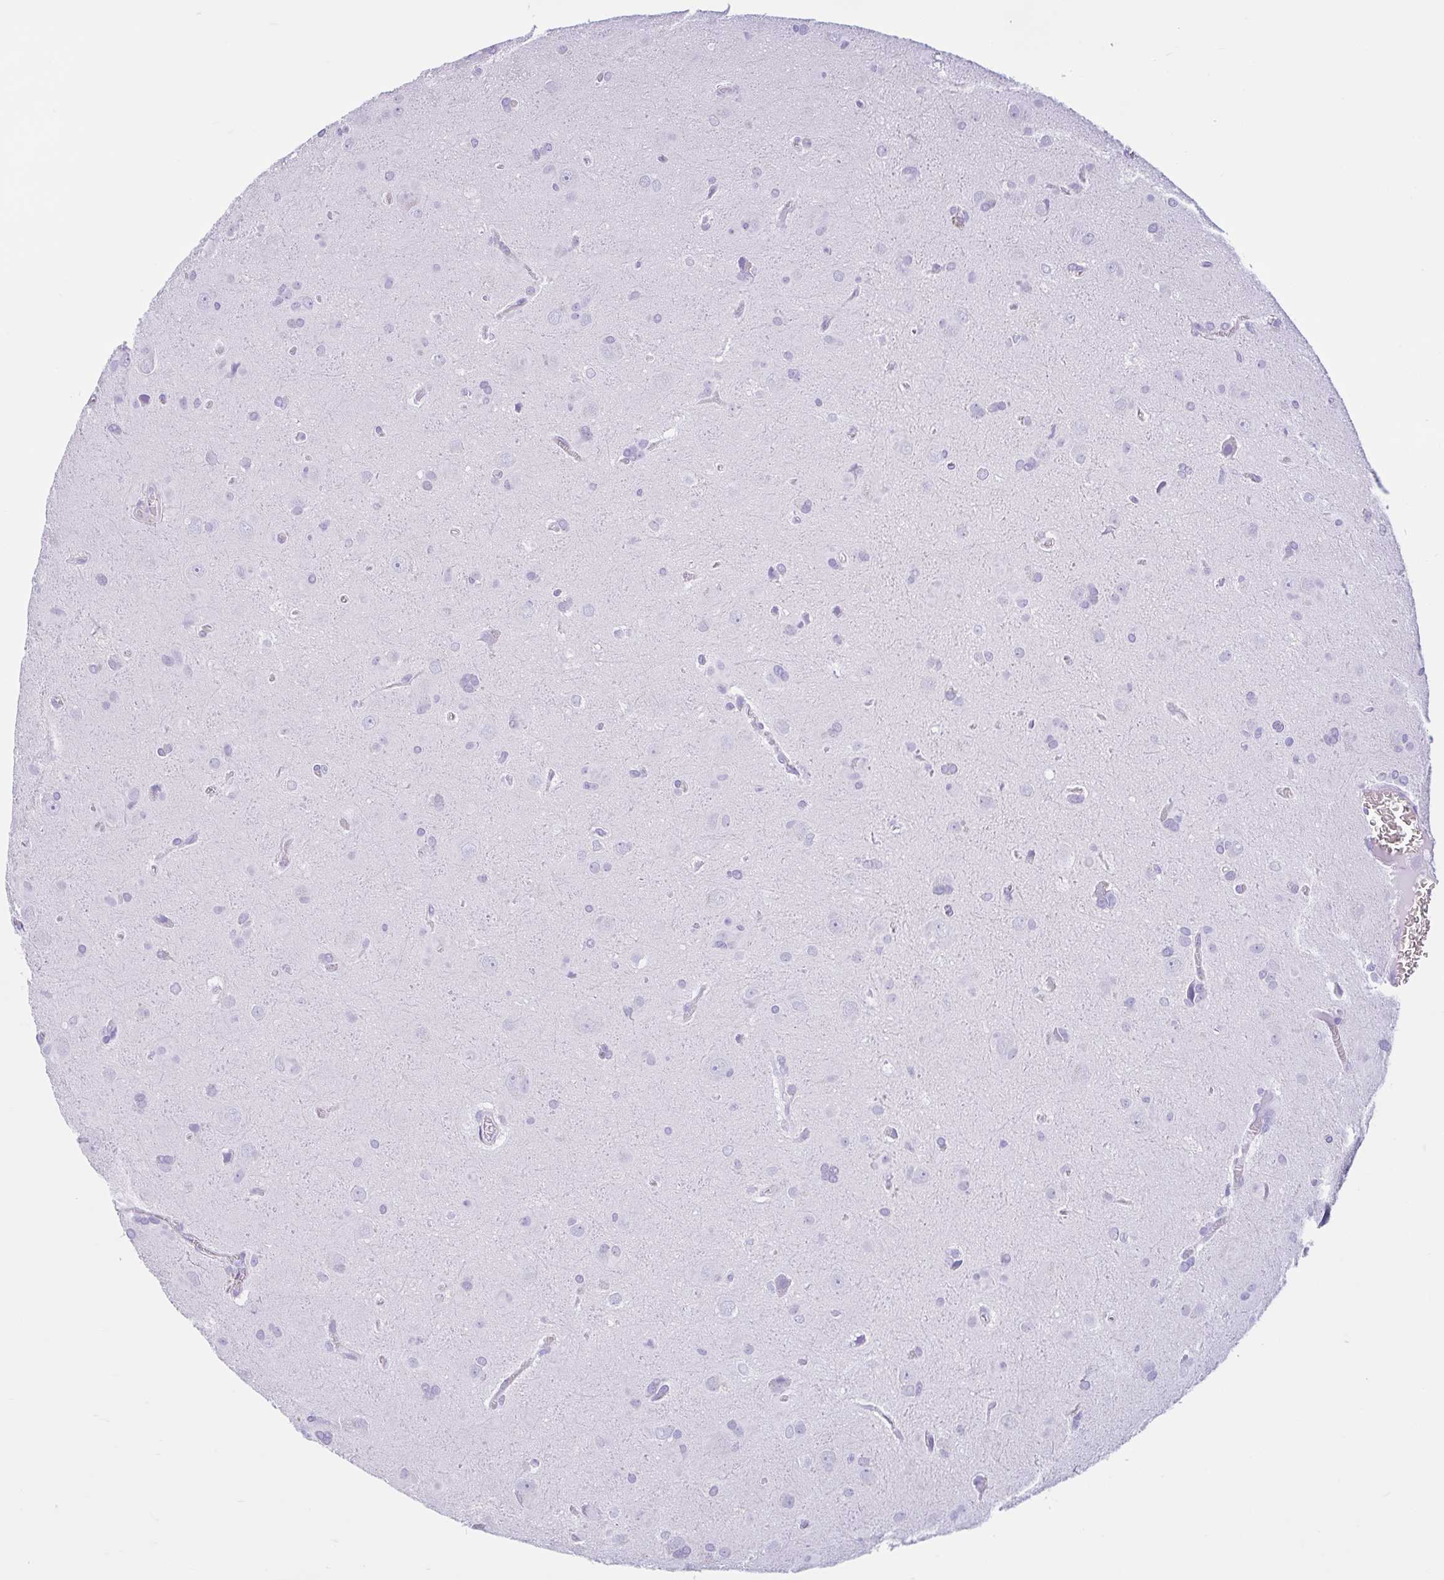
{"staining": {"intensity": "negative", "quantity": "none", "location": "none"}, "tissue": "glioma", "cell_type": "Tumor cells", "image_type": "cancer", "snomed": [{"axis": "morphology", "description": "Glioma, malignant, Low grade"}, {"axis": "topography", "description": "Brain"}], "caption": "Micrograph shows no protein expression in tumor cells of malignant low-grade glioma tissue.", "gene": "IAPP", "patient": {"sex": "male", "age": 58}}